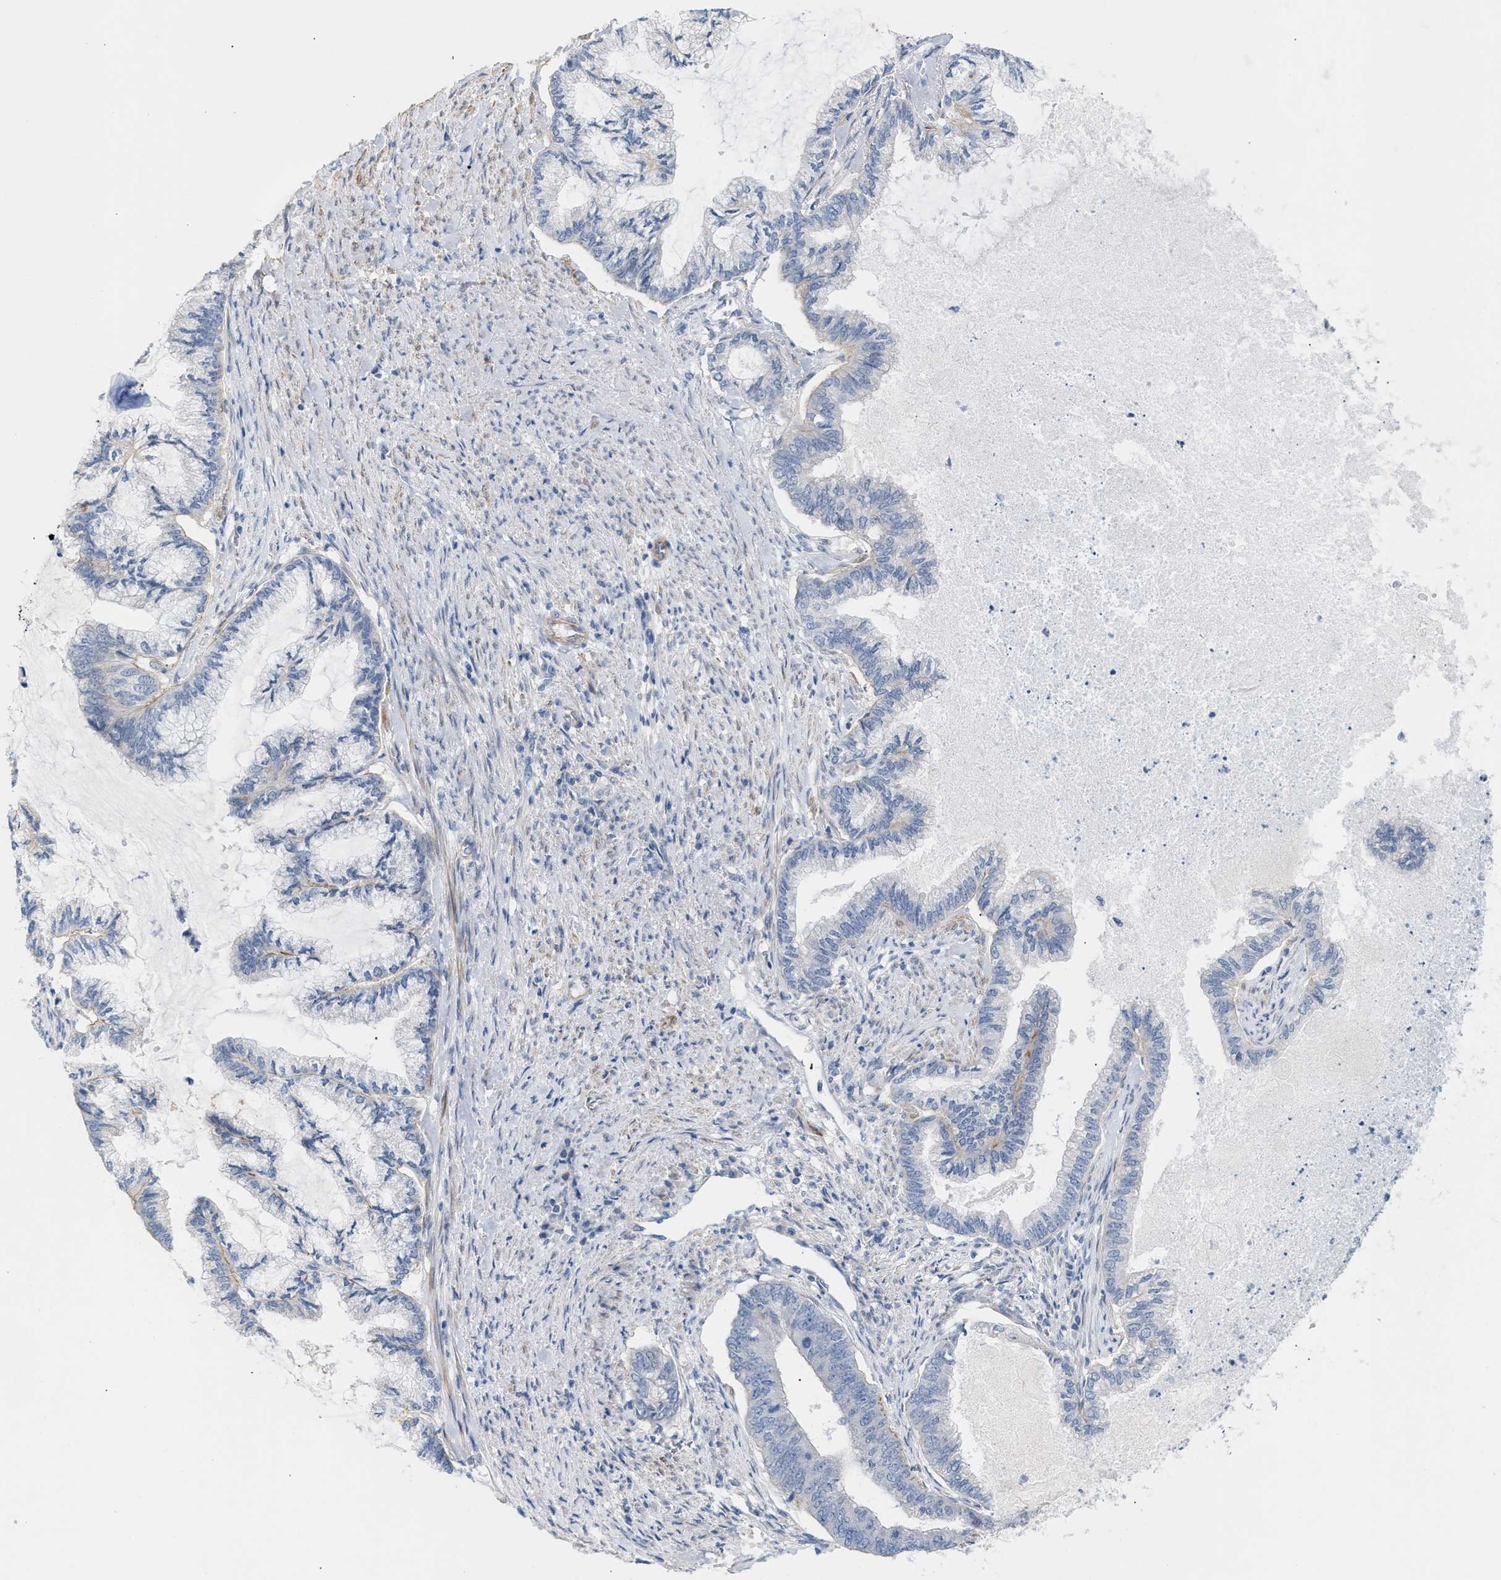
{"staining": {"intensity": "negative", "quantity": "none", "location": "none"}, "tissue": "endometrial cancer", "cell_type": "Tumor cells", "image_type": "cancer", "snomed": [{"axis": "morphology", "description": "Adenocarcinoma, NOS"}, {"axis": "topography", "description": "Endometrium"}], "caption": "Photomicrograph shows no significant protein staining in tumor cells of endometrial adenocarcinoma.", "gene": "LRCH1", "patient": {"sex": "female", "age": 86}}